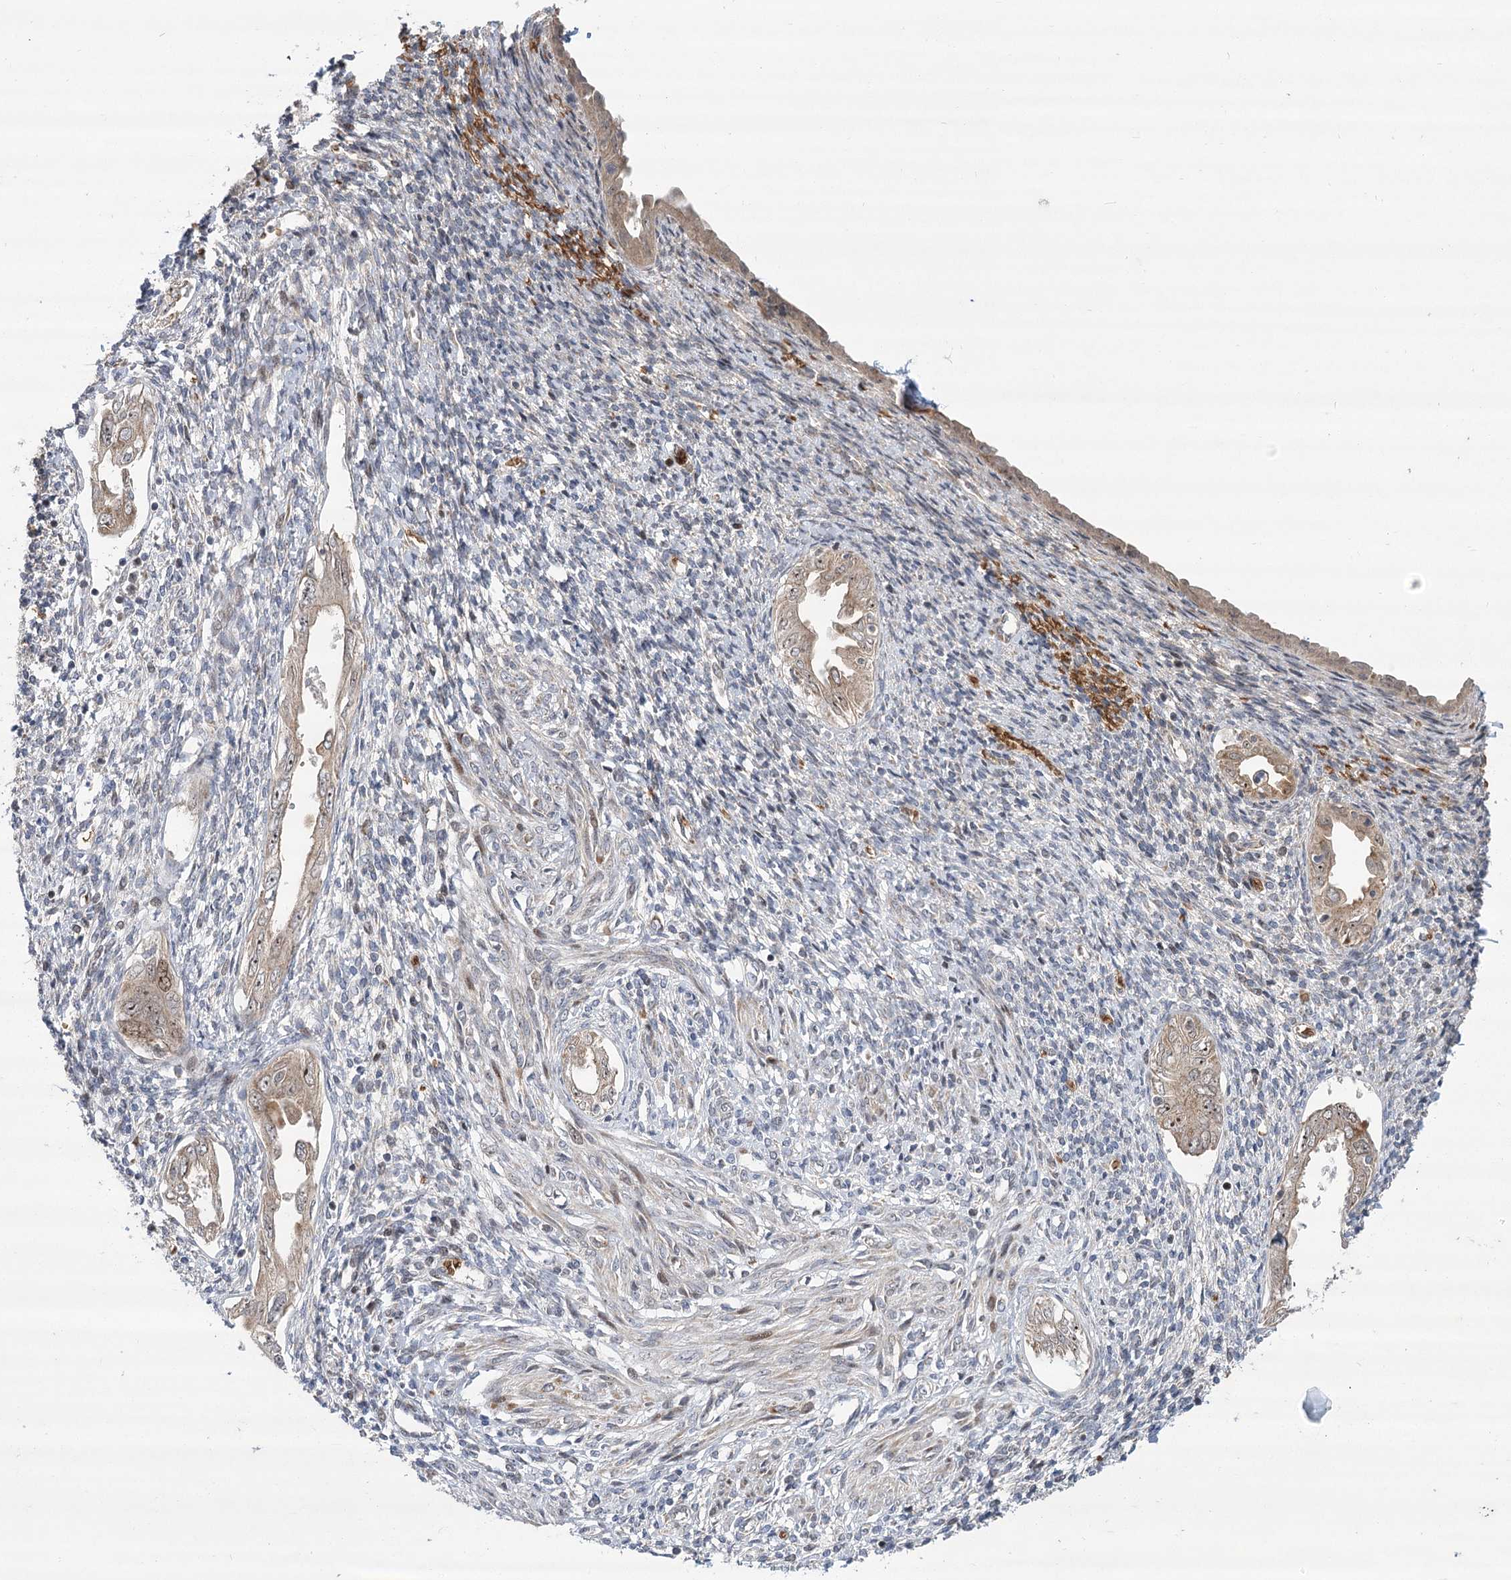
{"staining": {"intensity": "negative", "quantity": "none", "location": "none"}, "tissue": "endometrium", "cell_type": "Cells in endometrial stroma", "image_type": "normal", "snomed": [{"axis": "morphology", "description": "Normal tissue, NOS"}, {"axis": "topography", "description": "Endometrium"}], "caption": "Cells in endometrial stroma are negative for brown protein staining in normal endometrium. (DAB (3,3'-diaminobenzidine) IHC with hematoxylin counter stain).", "gene": "NSMCE4A", "patient": {"sex": "female", "age": 66}}